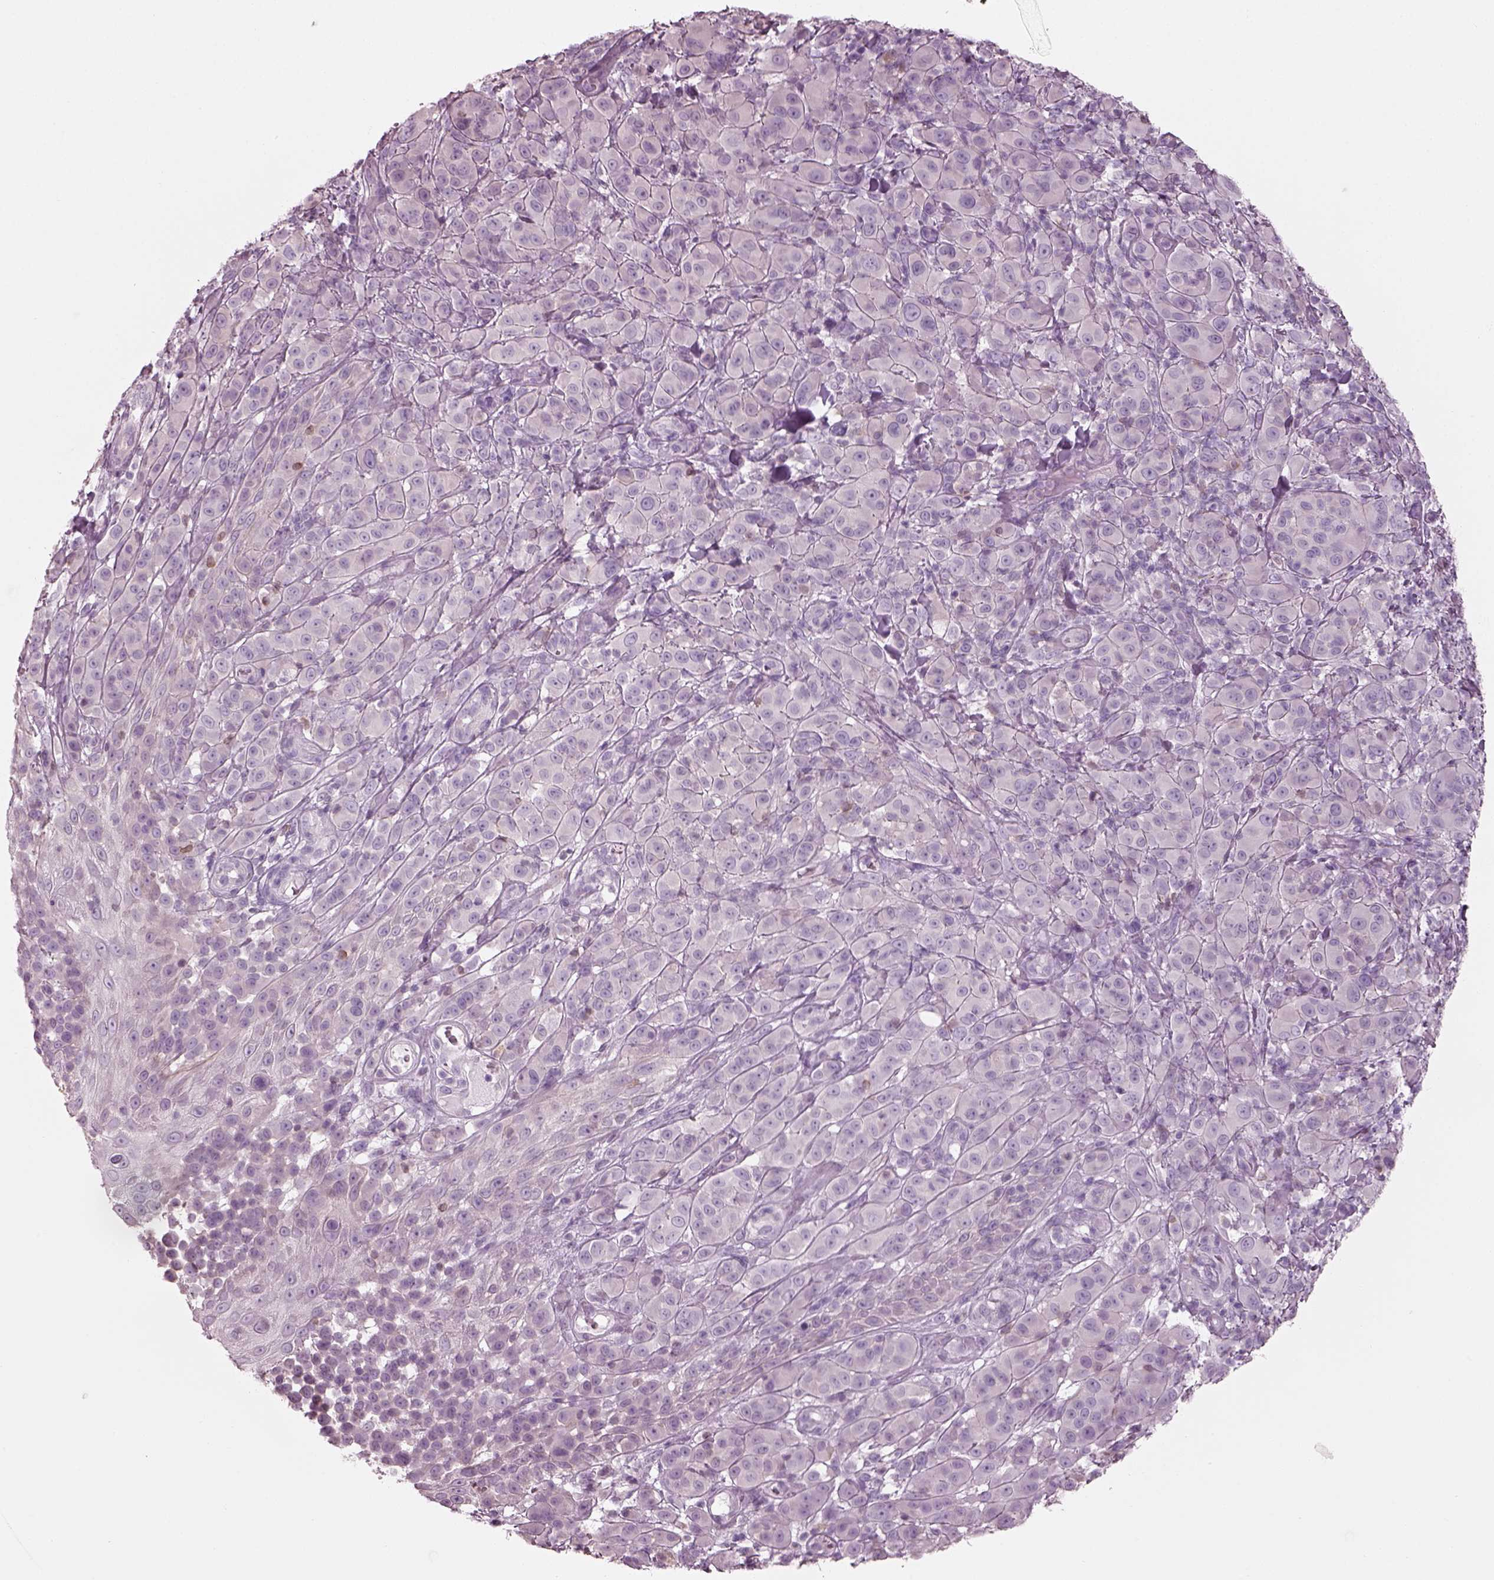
{"staining": {"intensity": "negative", "quantity": "none", "location": "none"}, "tissue": "melanoma", "cell_type": "Tumor cells", "image_type": "cancer", "snomed": [{"axis": "morphology", "description": "Malignant melanoma, NOS"}, {"axis": "topography", "description": "Skin"}], "caption": "Human melanoma stained for a protein using immunohistochemistry (IHC) shows no expression in tumor cells.", "gene": "SLC27A2", "patient": {"sex": "female", "age": 87}}